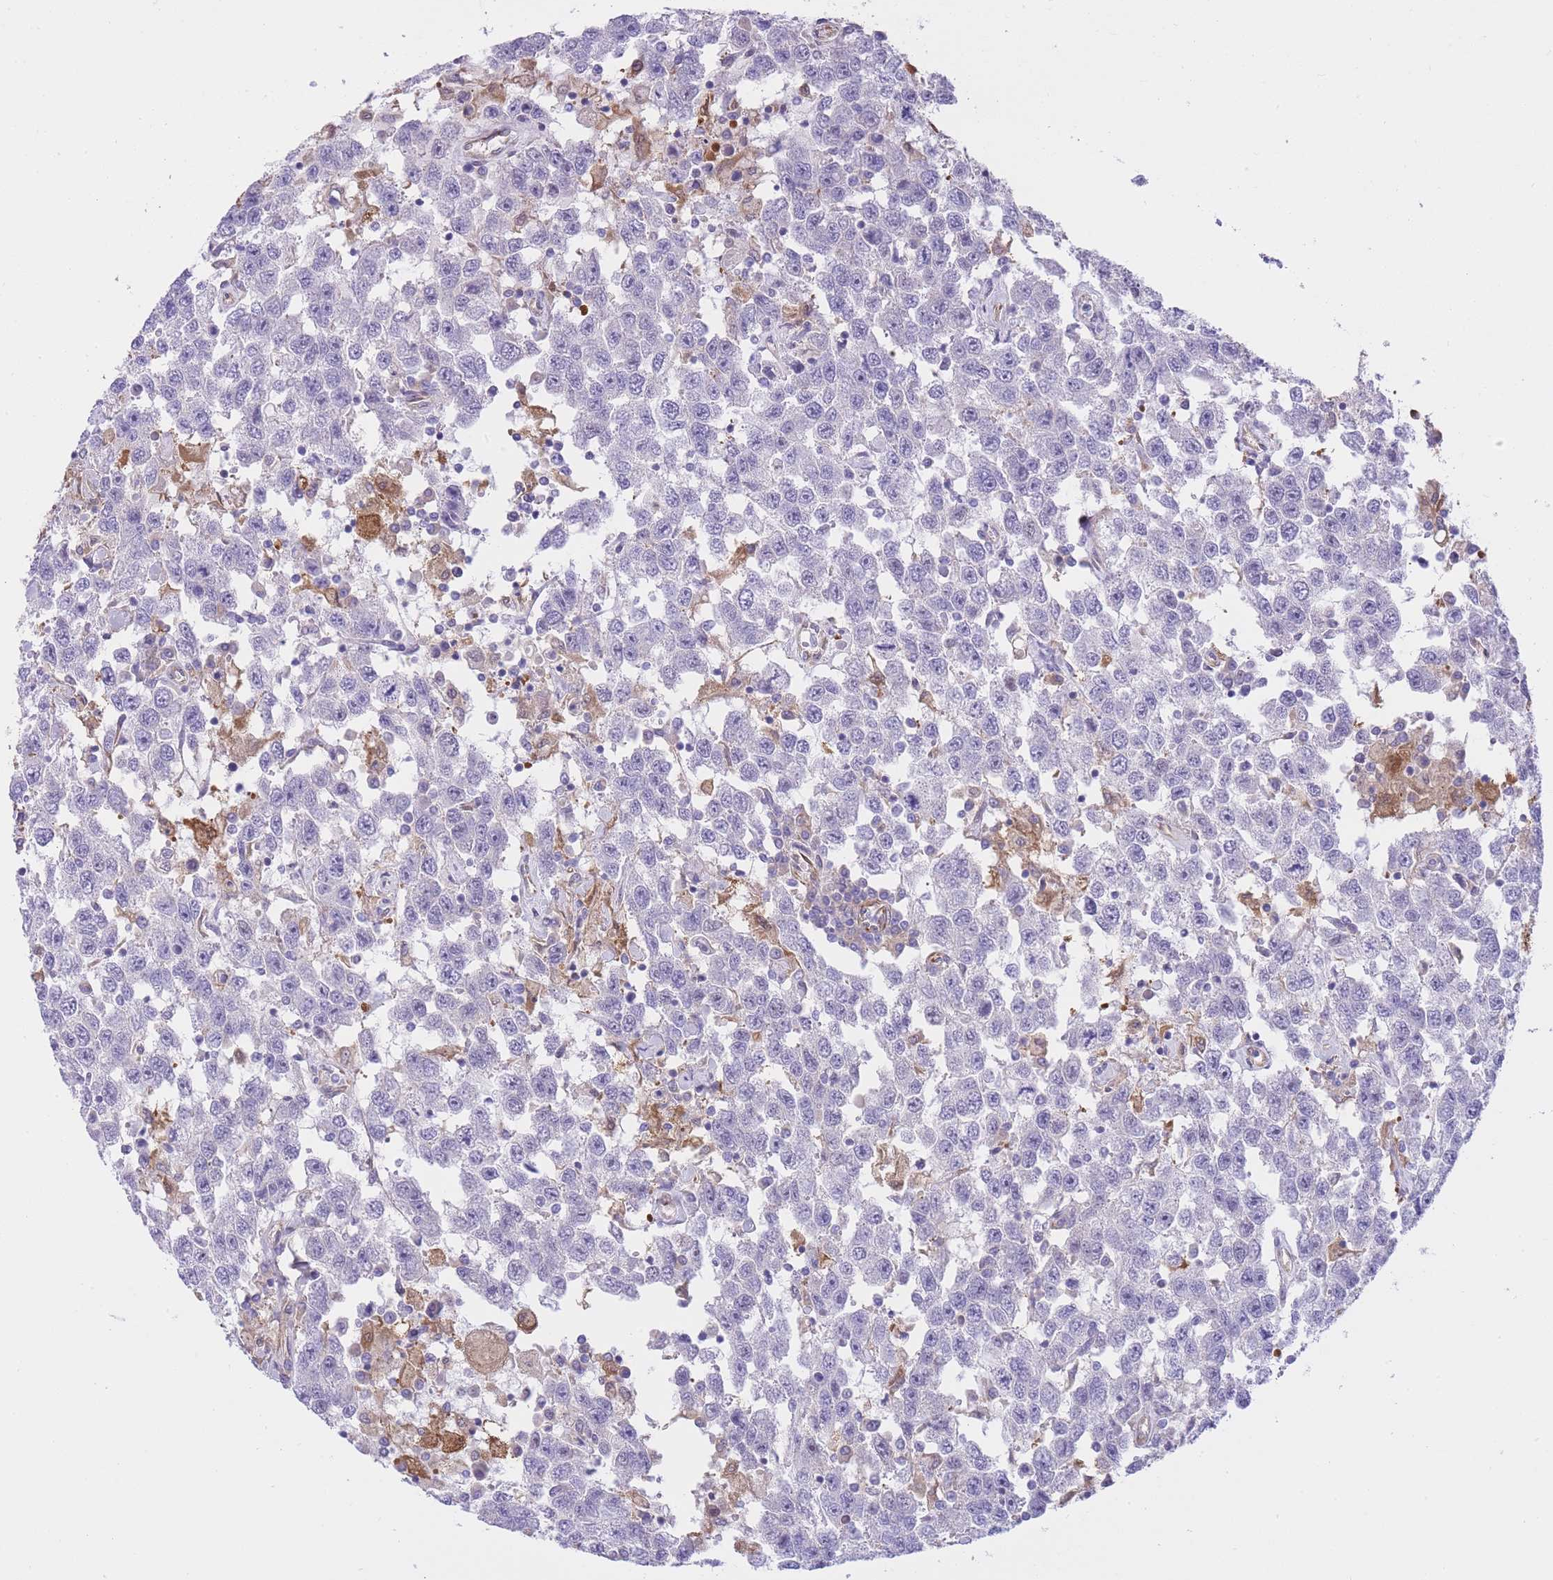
{"staining": {"intensity": "negative", "quantity": "none", "location": "none"}, "tissue": "testis cancer", "cell_type": "Tumor cells", "image_type": "cancer", "snomed": [{"axis": "morphology", "description": "Seminoma, NOS"}, {"axis": "topography", "description": "Testis"}], "caption": "An image of testis seminoma stained for a protein reveals no brown staining in tumor cells.", "gene": "ECPAS", "patient": {"sex": "male", "age": 41}}